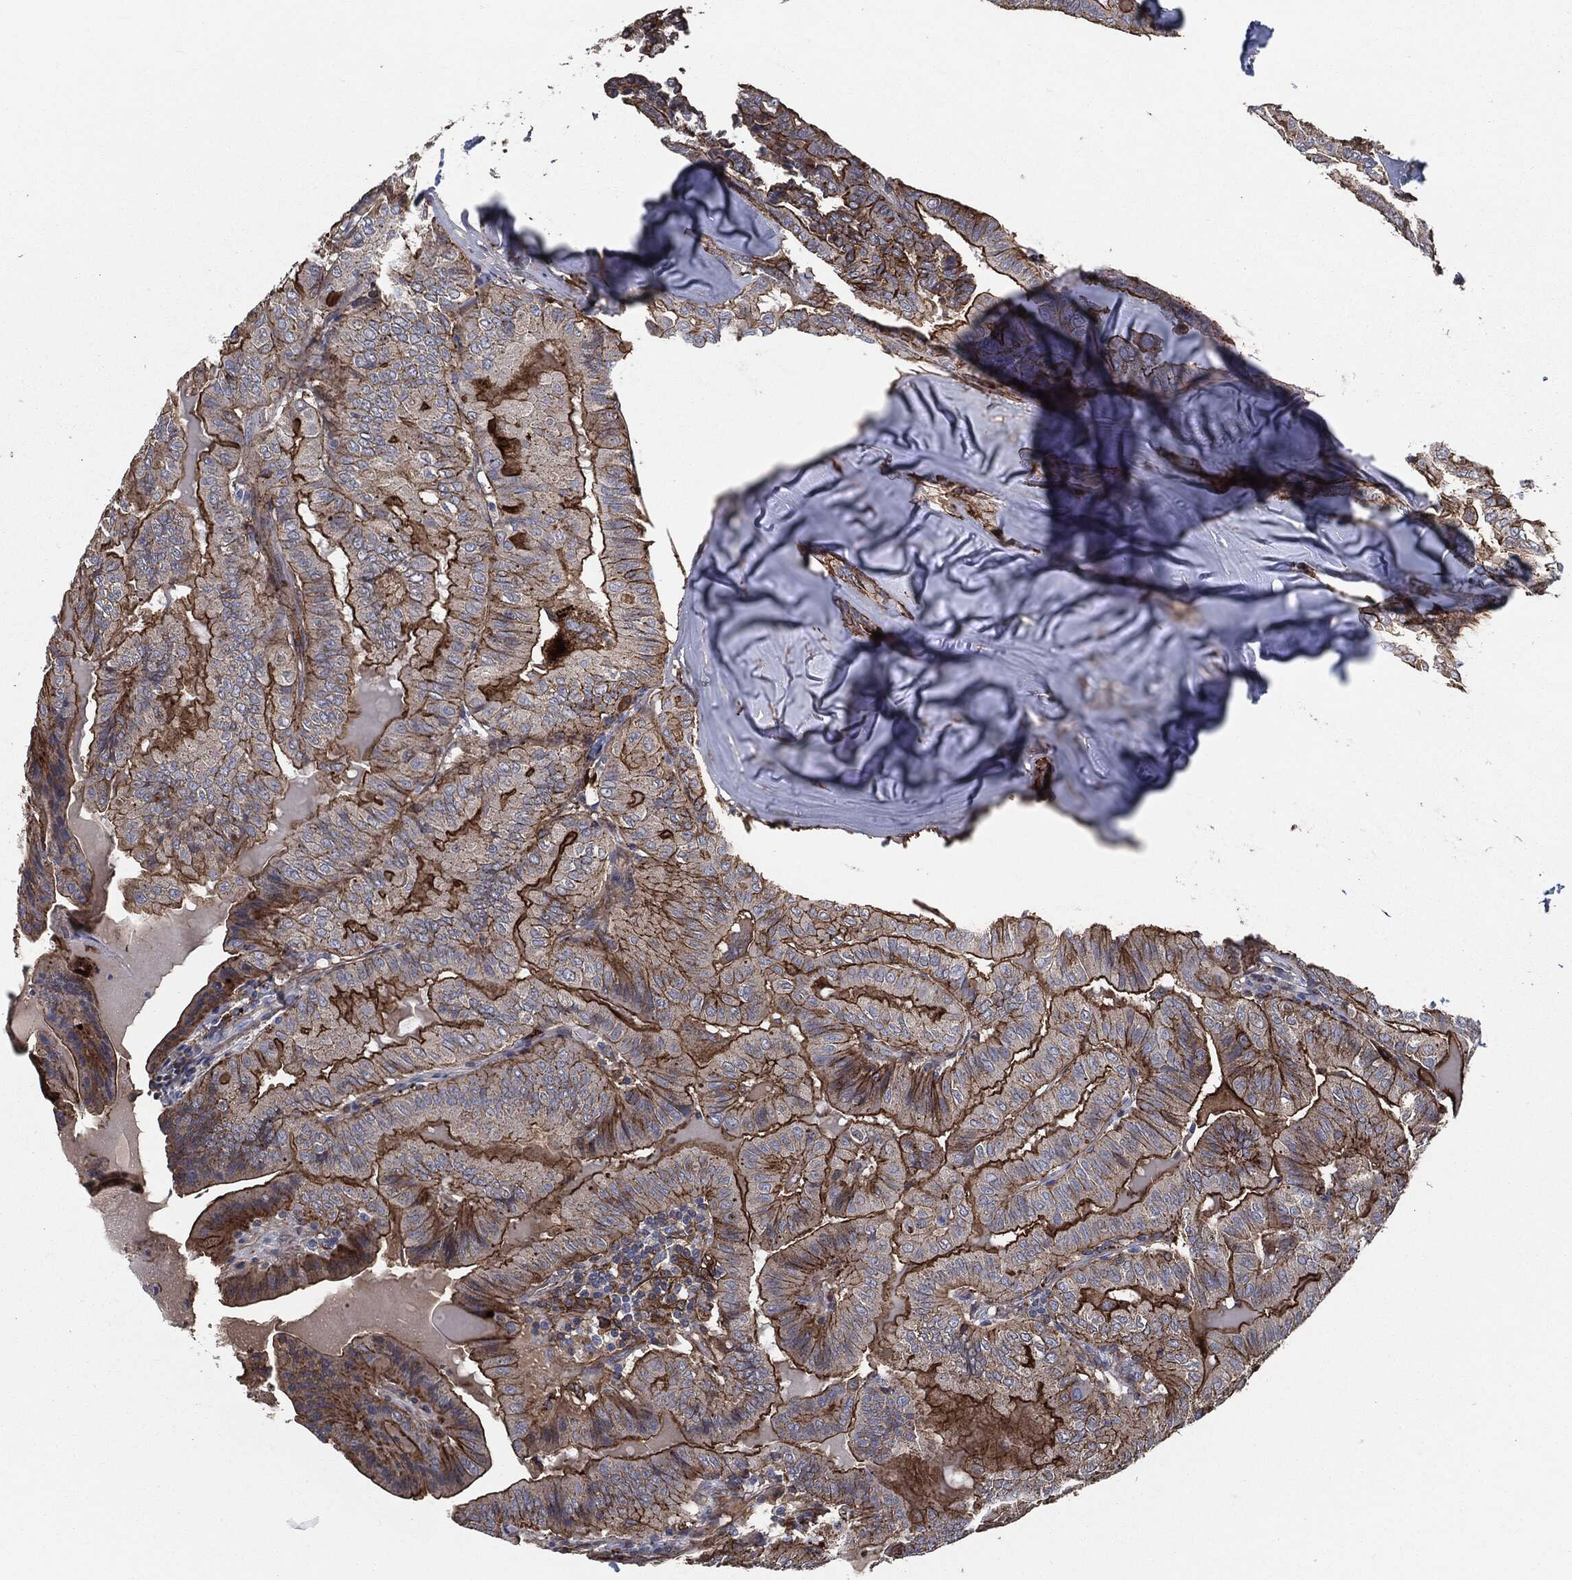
{"staining": {"intensity": "strong", "quantity": "25%-75%", "location": "cytoplasmic/membranous"}, "tissue": "thyroid cancer", "cell_type": "Tumor cells", "image_type": "cancer", "snomed": [{"axis": "morphology", "description": "Papillary adenocarcinoma, NOS"}, {"axis": "topography", "description": "Thyroid gland"}], "caption": "An immunohistochemistry (IHC) micrograph of neoplastic tissue is shown. Protein staining in brown highlights strong cytoplasmic/membranous positivity in thyroid cancer (papillary adenocarcinoma) within tumor cells.", "gene": "SVIL", "patient": {"sex": "female", "age": 68}}